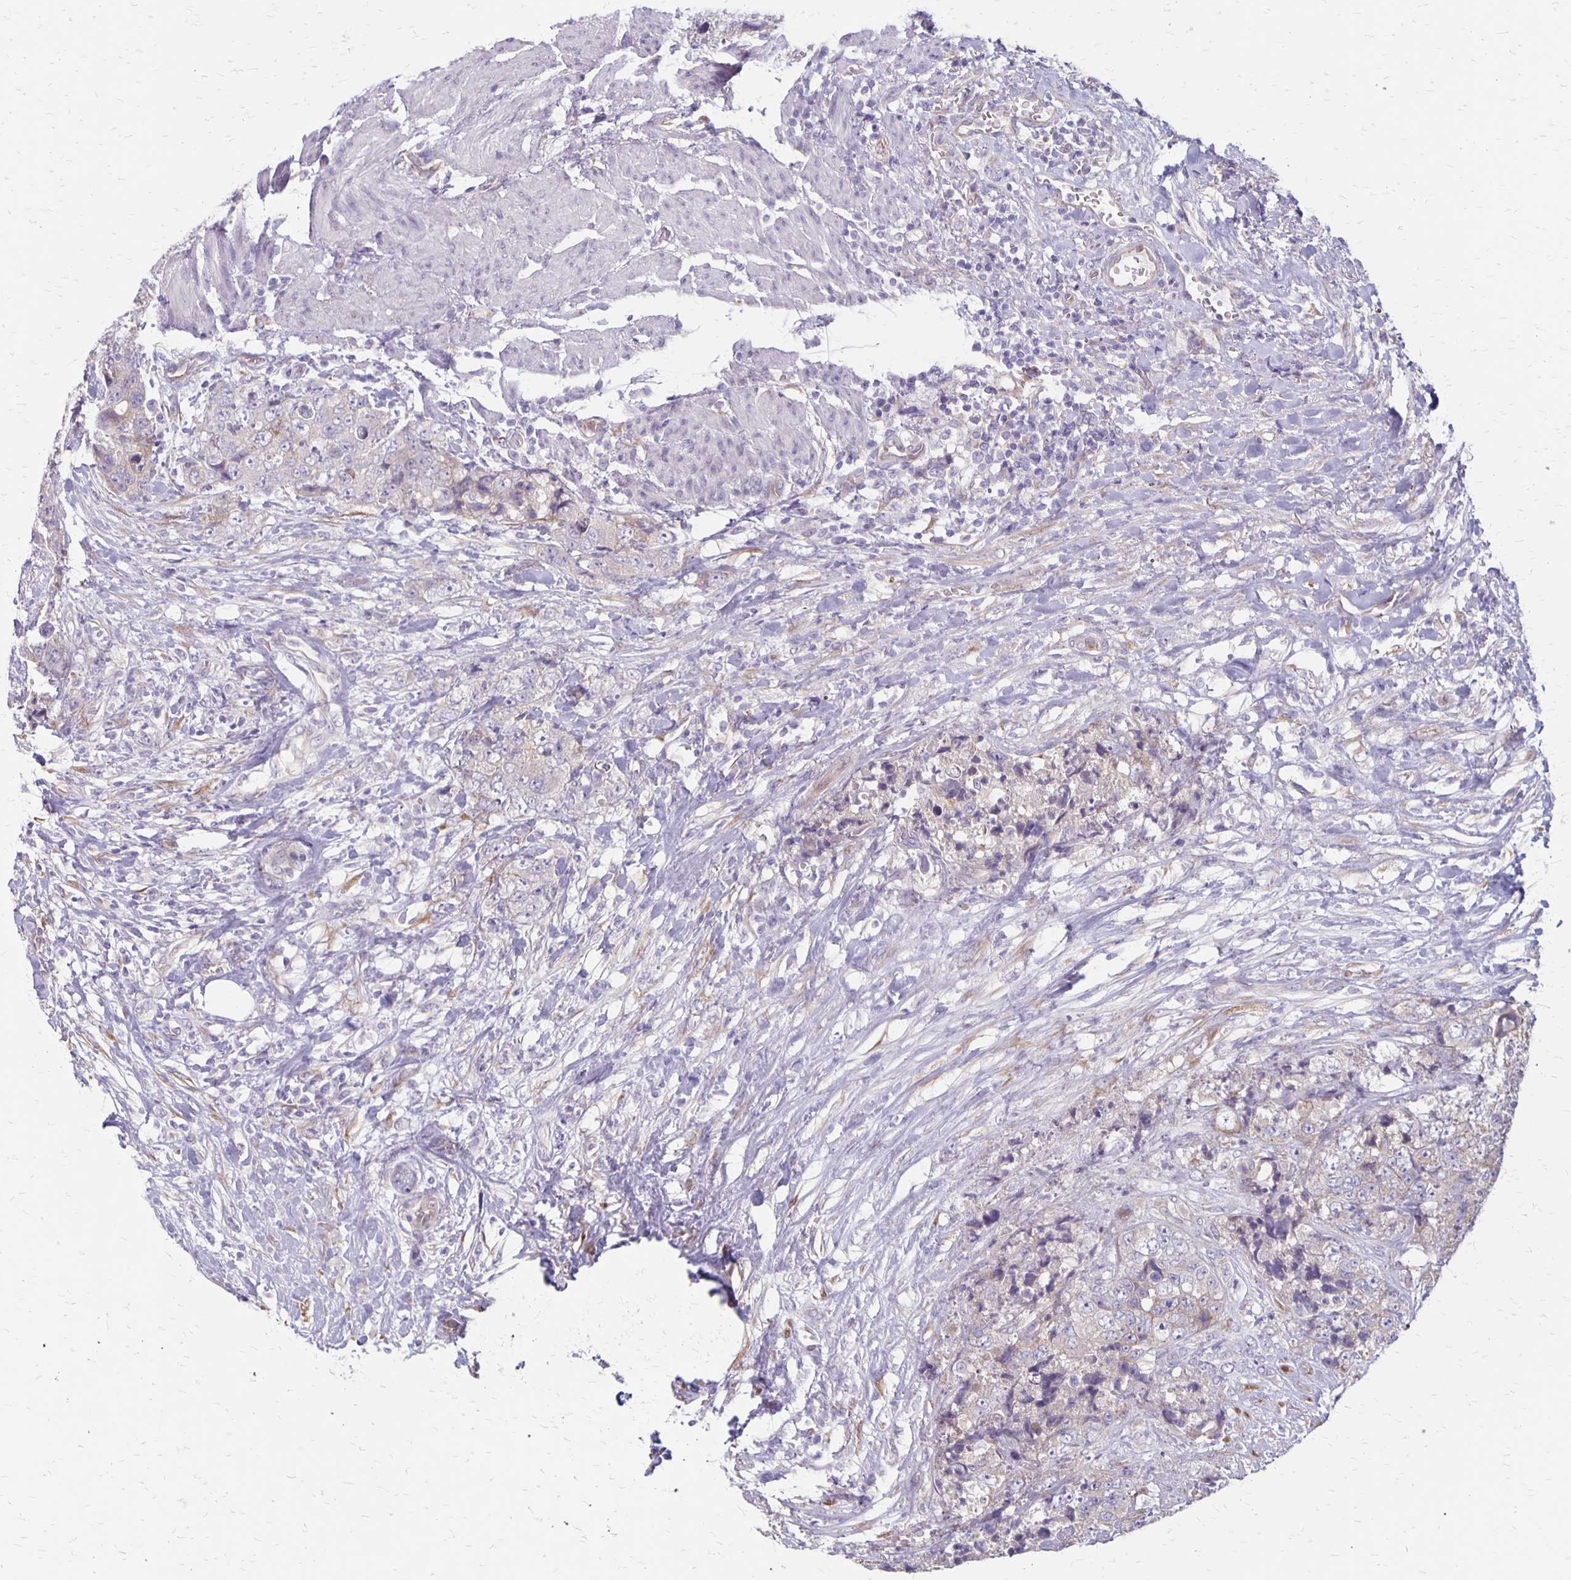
{"staining": {"intensity": "negative", "quantity": "none", "location": "none"}, "tissue": "urothelial cancer", "cell_type": "Tumor cells", "image_type": "cancer", "snomed": [{"axis": "morphology", "description": "Urothelial carcinoma, High grade"}, {"axis": "topography", "description": "Urinary bladder"}], "caption": "Tumor cells show no significant protein positivity in urothelial carcinoma (high-grade).", "gene": "HOMER1", "patient": {"sex": "female", "age": 78}}